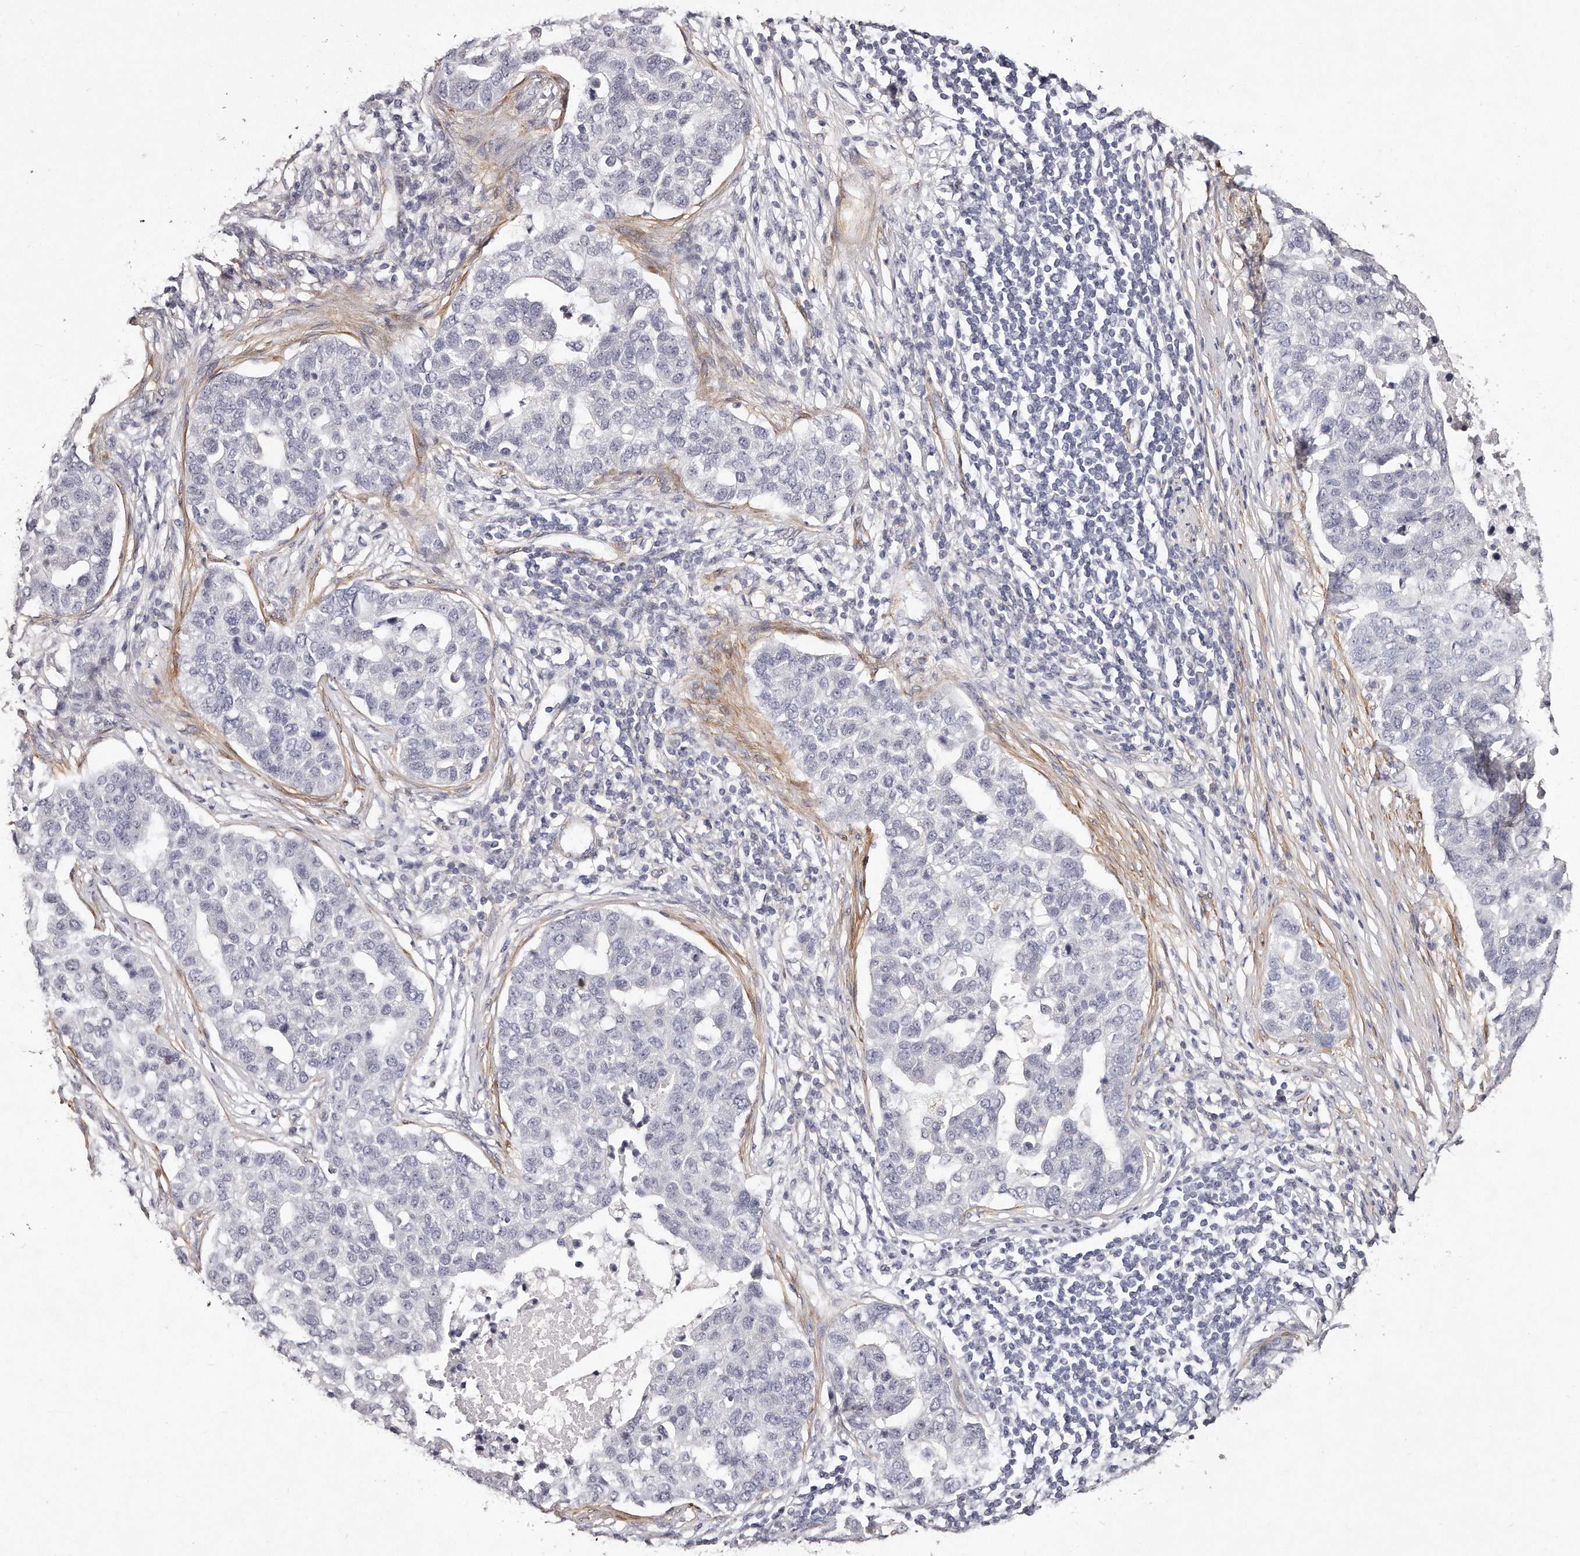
{"staining": {"intensity": "negative", "quantity": "none", "location": "none"}, "tissue": "pancreatic cancer", "cell_type": "Tumor cells", "image_type": "cancer", "snomed": [{"axis": "morphology", "description": "Adenocarcinoma, NOS"}, {"axis": "topography", "description": "Pancreas"}], "caption": "This is a image of immunohistochemistry staining of pancreatic adenocarcinoma, which shows no staining in tumor cells.", "gene": "LMOD1", "patient": {"sex": "female", "age": 61}}